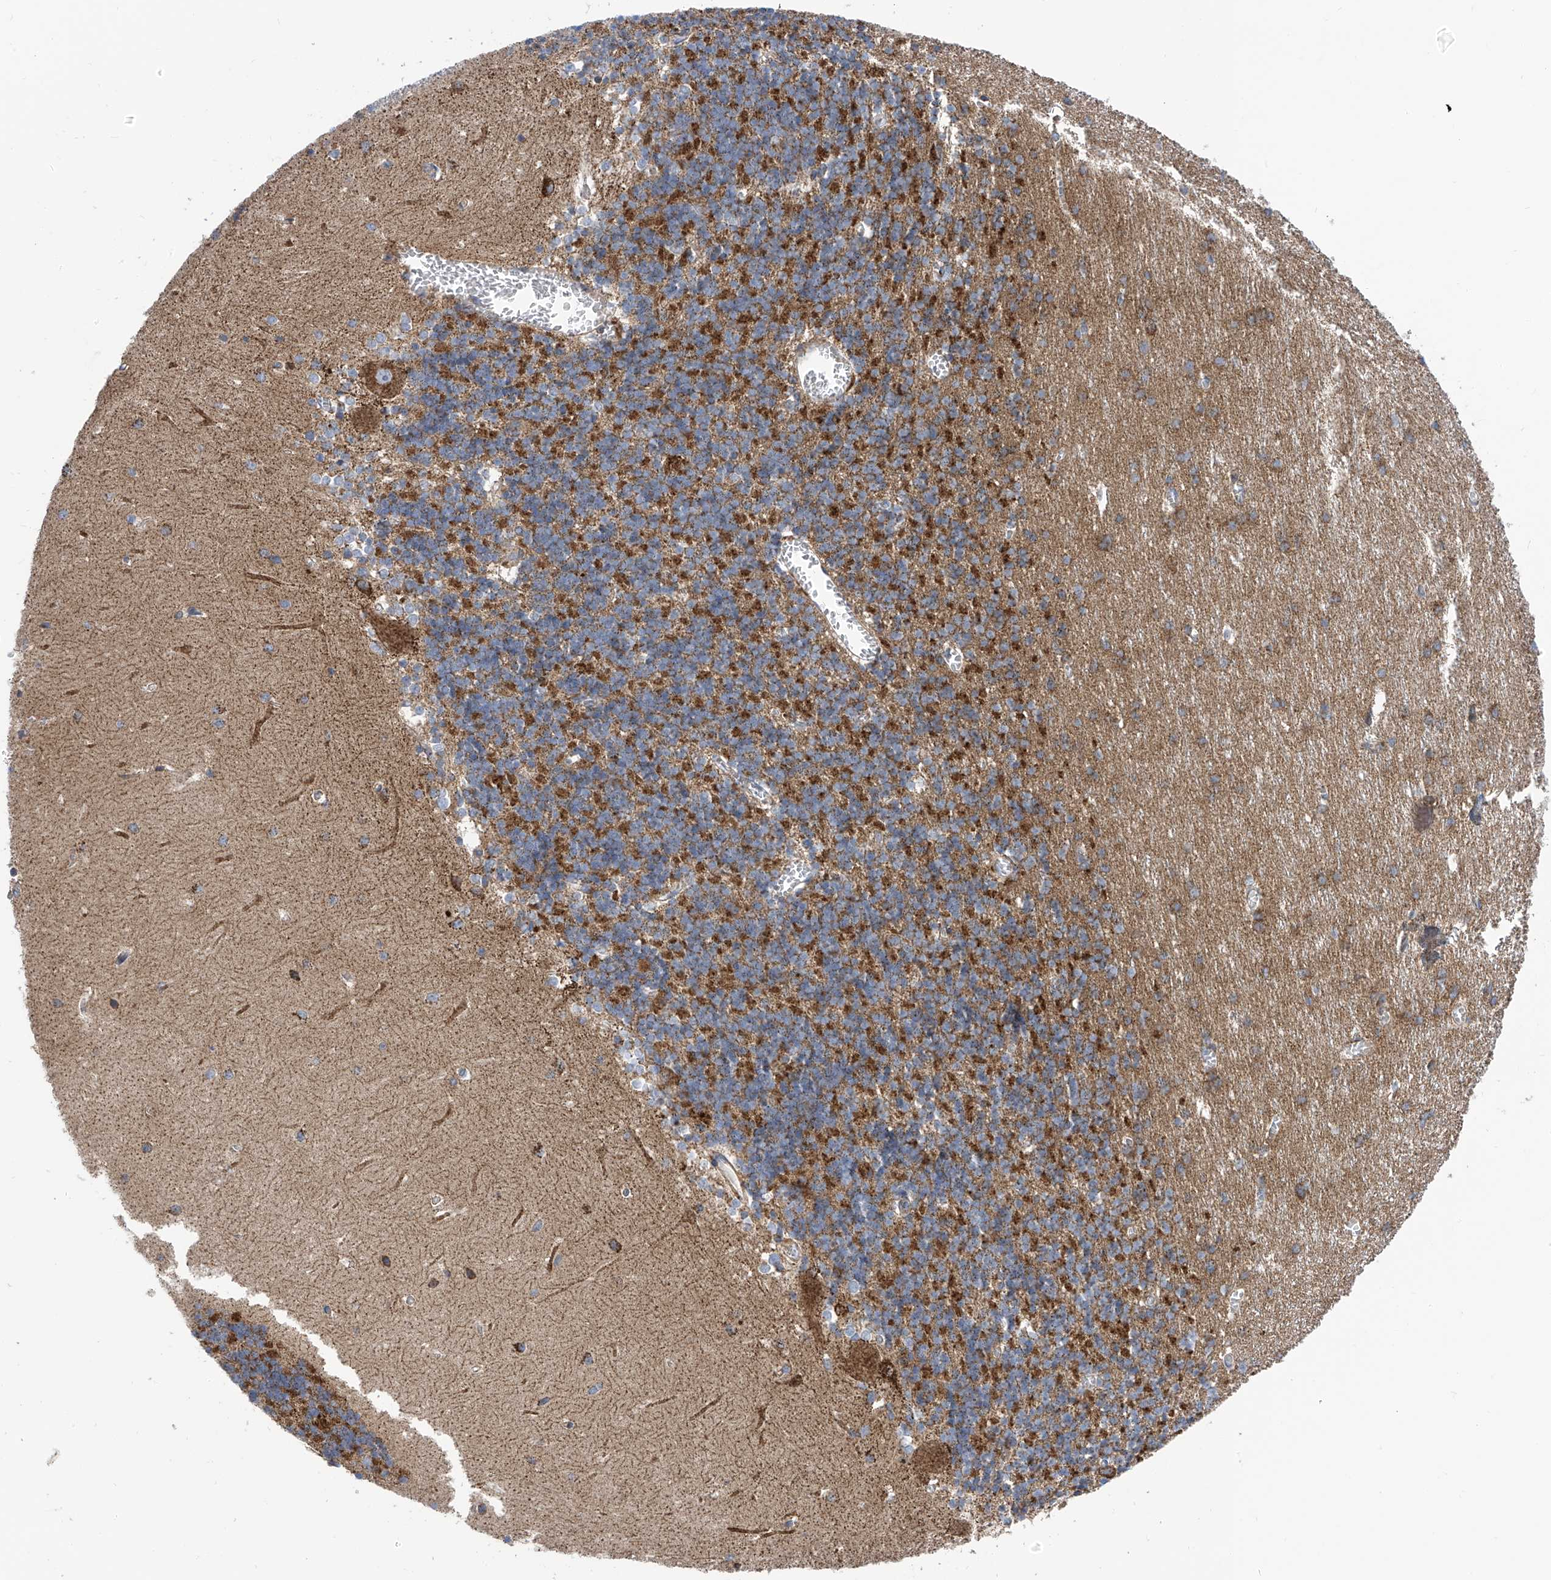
{"staining": {"intensity": "strong", "quantity": "25%-75%", "location": "cytoplasmic/membranous"}, "tissue": "cerebellum", "cell_type": "Cells in granular layer", "image_type": "normal", "snomed": [{"axis": "morphology", "description": "Normal tissue, NOS"}, {"axis": "topography", "description": "Cerebellum"}], "caption": "Protein staining of normal cerebellum exhibits strong cytoplasmic/membranous positivity in approximately 25%-75% of cells in granular layer. The staining is performed using DAB (3,3'-diaminobenzidine) brown chromogen to label protein expression. The nuclei are counter-stained blue using hematoxylin.", "gene": "P2RX7", "patient": {"sex": "male", "age": 37}}